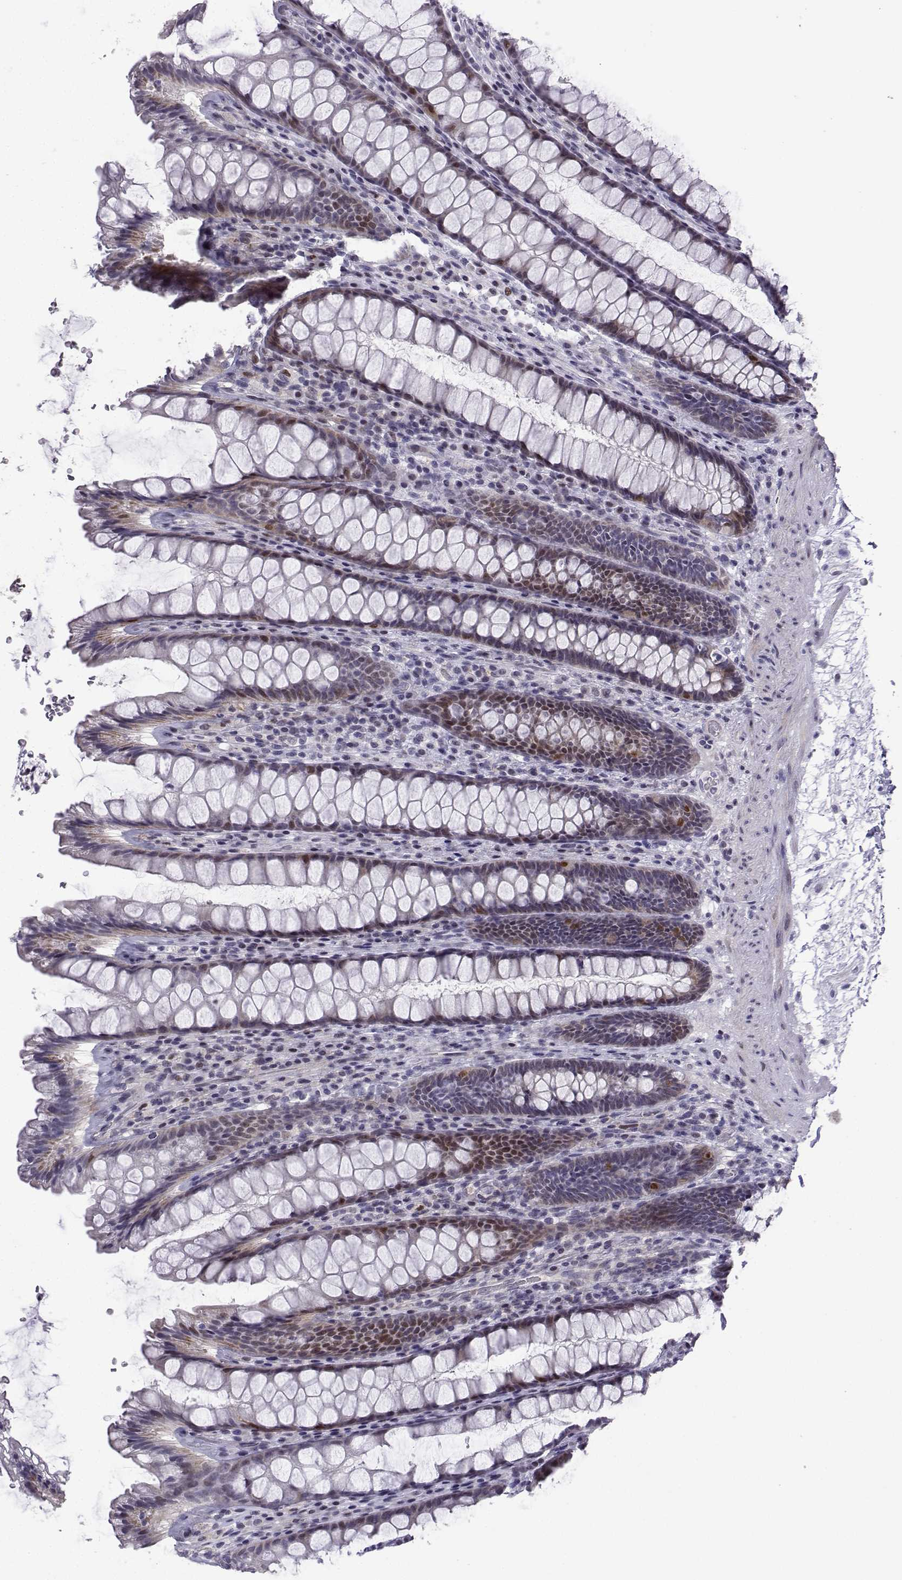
{"staining": {"intensity": "weak", "quantity": "25%-75%", "location": "cytoplasmic/membranous"}, "tissue": "rectum", "cell_type": "Glandular cells", "image_type": "normal", "snomed": [{"axis": "morphology", "description": "Normal tissue, NOS"}, {"axis": "topography", "description": "Rectum"}], "caption": "Immunohistochemistry (DAB) staining of benign human rectum exhibits weak cytoplasmic/membranous protein staining in about 25%-75% of glandular cells. (DAB (3,3'-diaminobenzidine) = brown stain, brightfield microscopy at high magnification).", "gene": "CFAP70", "patient": {"sex": "male", "age": 72}}